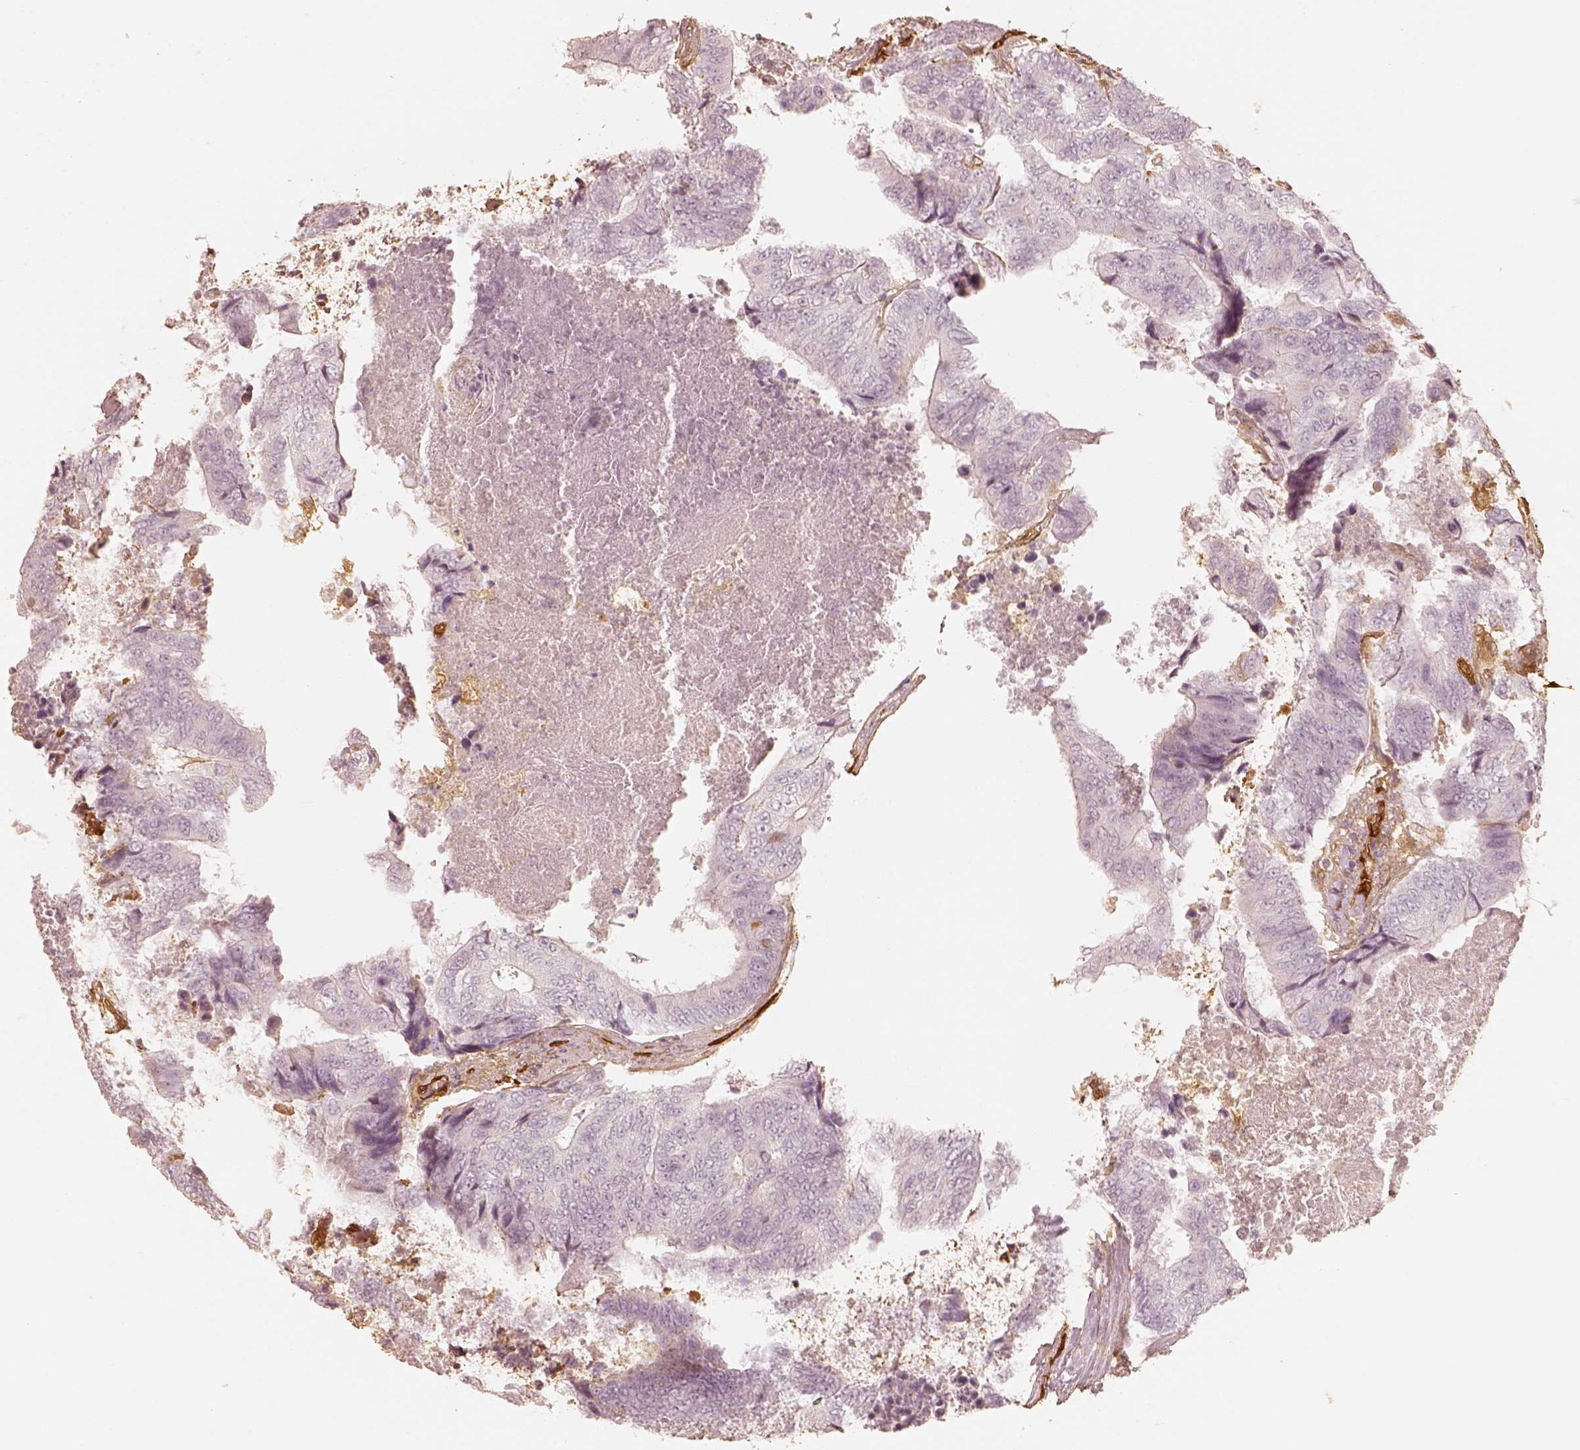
{"staining": {"intensity": "negative", "quantity": "none", "location": "none"}, "tissue": "colorectal cancer", "cell_type": "Tumor cells", "image_type": "cancer", "snomed": [{"axis": "morphology", "description": "Adenocarcinoma, NOS"}, {"axis": "topography", "description": "Colon"}], "caption": "Histopathology image shows no protein positivity in tumor cells of colorectal cancer tissue.", "gene": "FSCN1", "patient": {"sex": "female", "age": 48}}